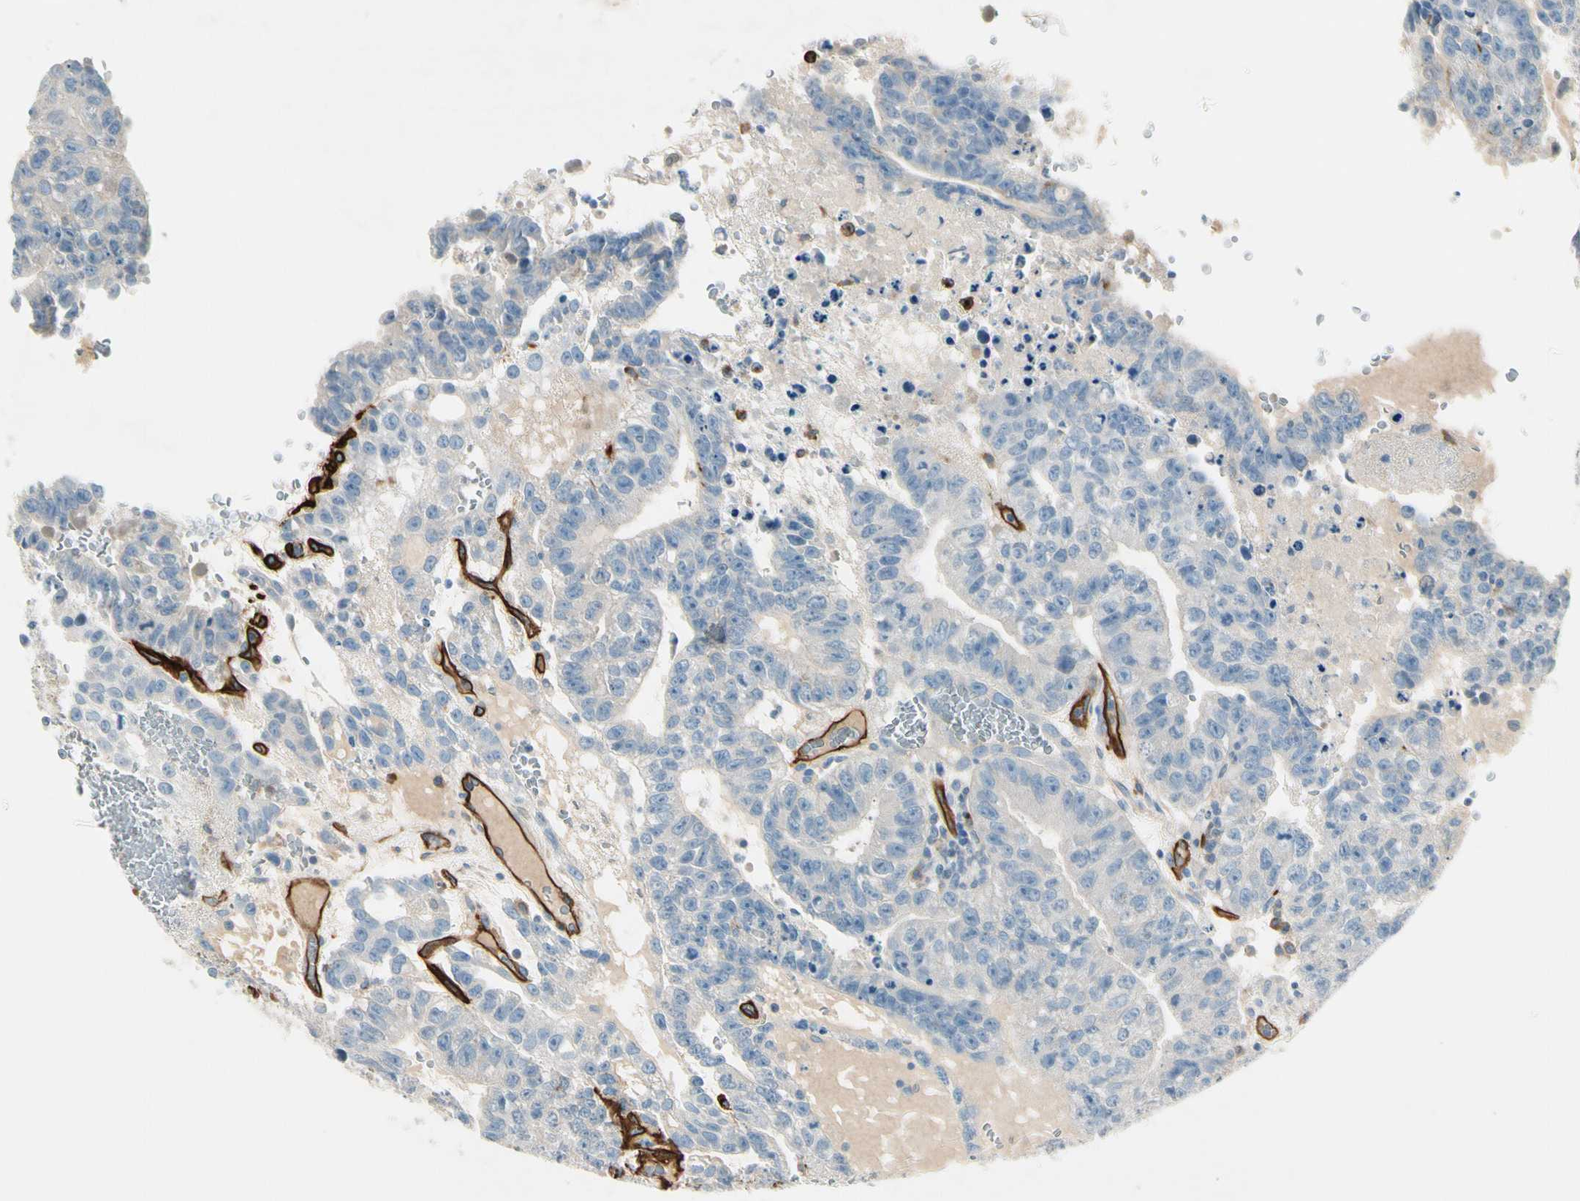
{"staining": {"intensity": "negative", "quantity": "none", "location": "none"}, "tissue": "testis cancer", "cell_type": "Tumor cells", "image_type": "cancer", "snomed": [{"axis": "morphology", "description": "Seminoma, NOS"}, {"axis": "morphology", "description": "Carcinoma, Embryonal, NOS"}, {"axis": "topography", "description": "Testis"}], "caption": "DAB (3,3'-diaminobenzidine) immunohistochemical staining of testis cancer exhibits no significant staining in tumor cells. Nuclei are stained in blue.", "gene": "CD93", "patient": {"sex": "male", "age": 52}}